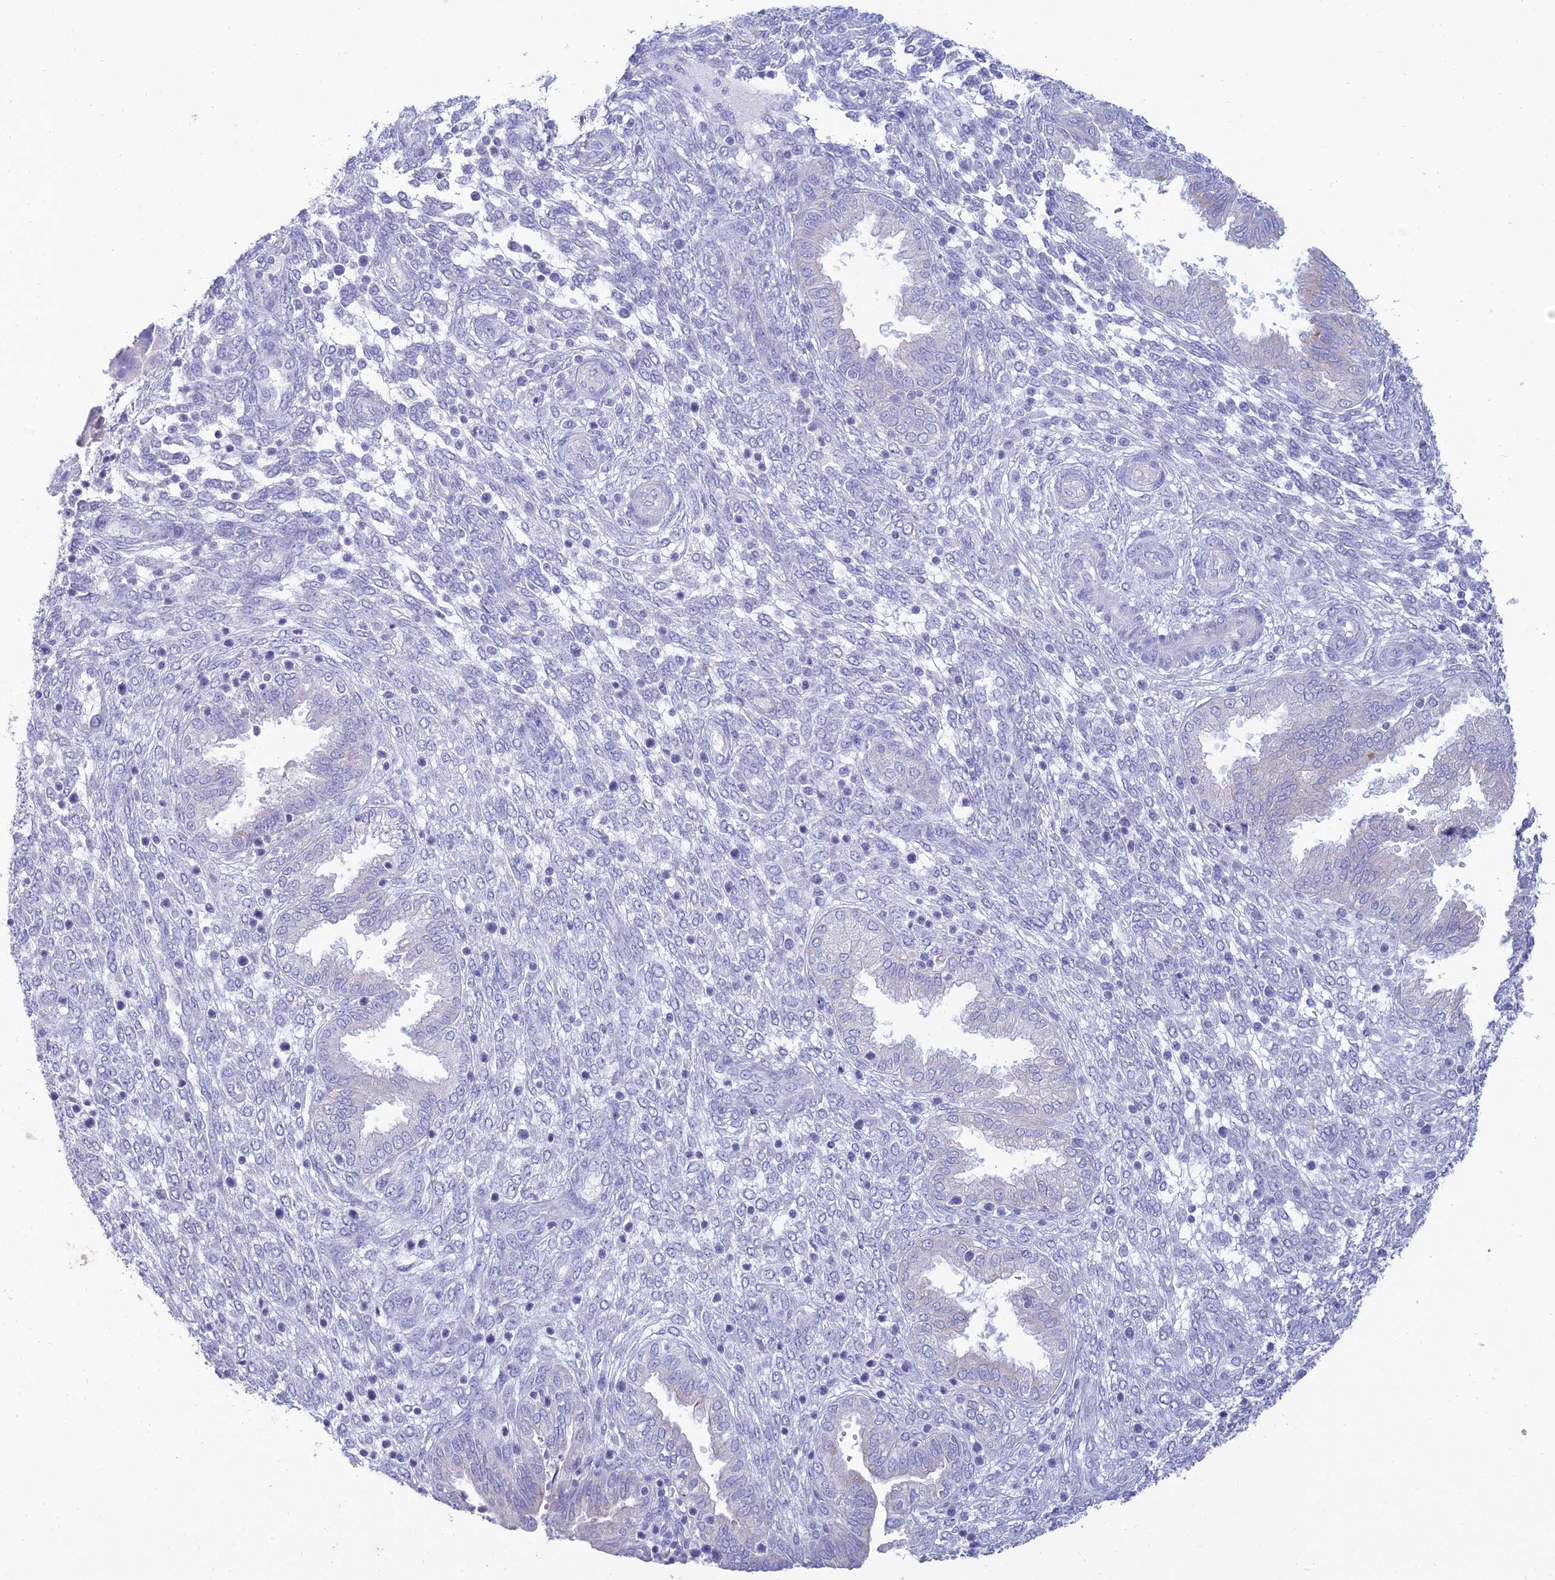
{"staining": {"intensity": "negative", "quantity": "none", "location": "none"}, "tissue": "endometrium", "cell_type": "Cells in endometrial stroma", "image_type": "normal", "snomed": [{"axis": "morphology", "description": "Normal tissue, NOS"}, {"axis": "topography", "description": "Endometrium"}], "caption": "Micrograph shows no significant protein positivity in cells in endometrial stroma of unremarkable endometrium. (DAB immunohistochemistry (IHC) with hematoxylin counter stain).", "gene": "MAL2", "patient": {"sex": "female", "age": 33}}